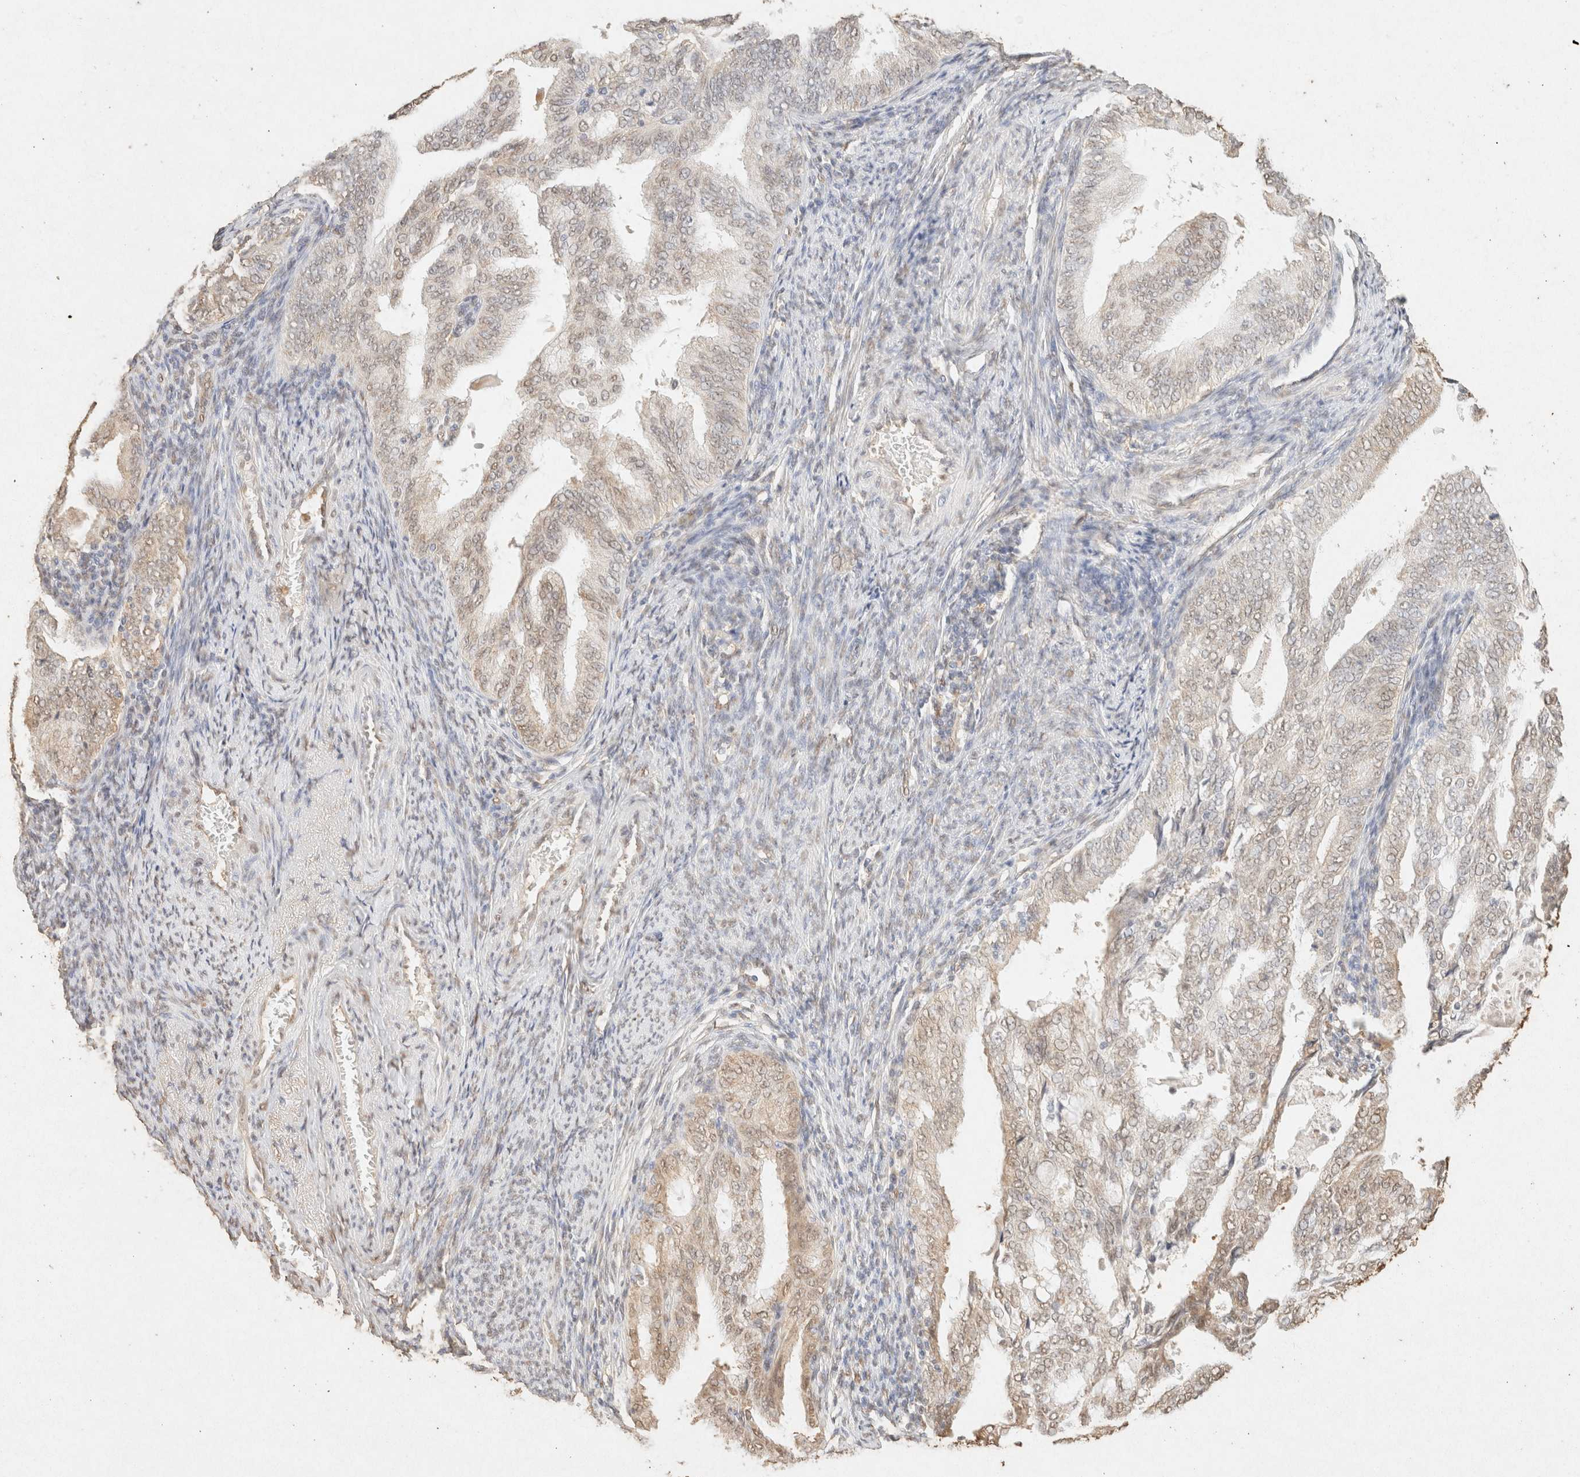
{"staining": {"intensity": "weak", "quantity": "25%-75%", "location": "cytoplasmic/membranous,nuclear"}, "tissue": "endometrial cancer", "cell_type": "Tumor cells", "image_type": "cancer", "snomed": [{"axis": "morphology", "description": "Adenocarcinoma, NOS"}, {"axis": "topography", "description": "Endometrium"}], "caption": "There is low levels of weak cytoplasmic/membranous and nuclear staining in tumor cells of endometrial adenocarcinoma, as demonstrated by immunohistochemical staining (brown color).", "gene": "S100A13", "patient": {"sex": "female", "age": 58}}